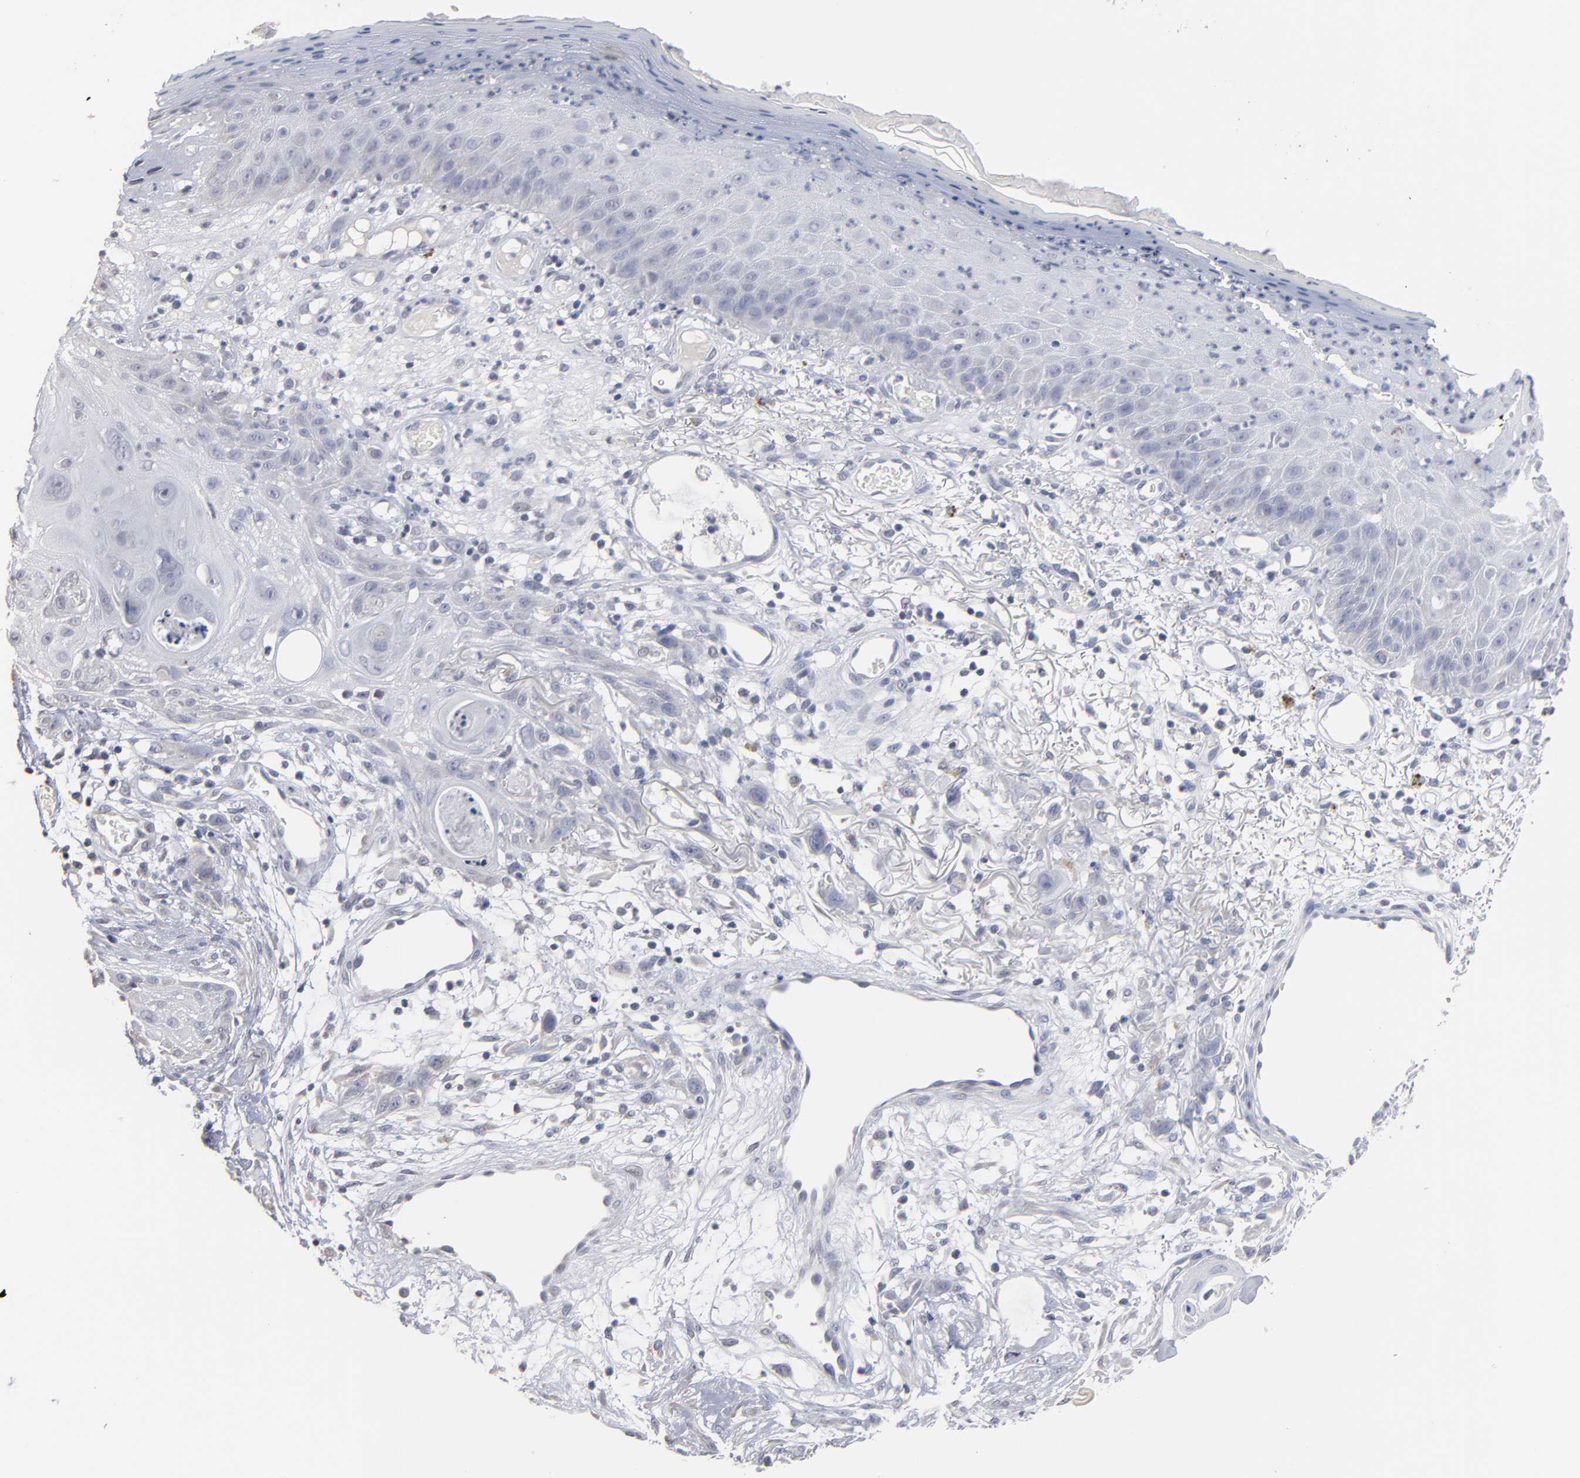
{"staining": {"intensity": "negative", "quantity": "none", "location": "none"}, "tissue": "skin cancer", "cell_type": "Tumor cells", "image_type": "cancer", "snomed": [{"axis": "morphology", "description": "Squamous cell carcinoma, NOS"}, {"axis": "topography", "description": "Skin"}], "caption": "Tumor cells show no significant positivity in skin cancer (squamous cell carcinoma).", "gene": "RPH3A", "patient": {"sex": "female", "age": 59}}